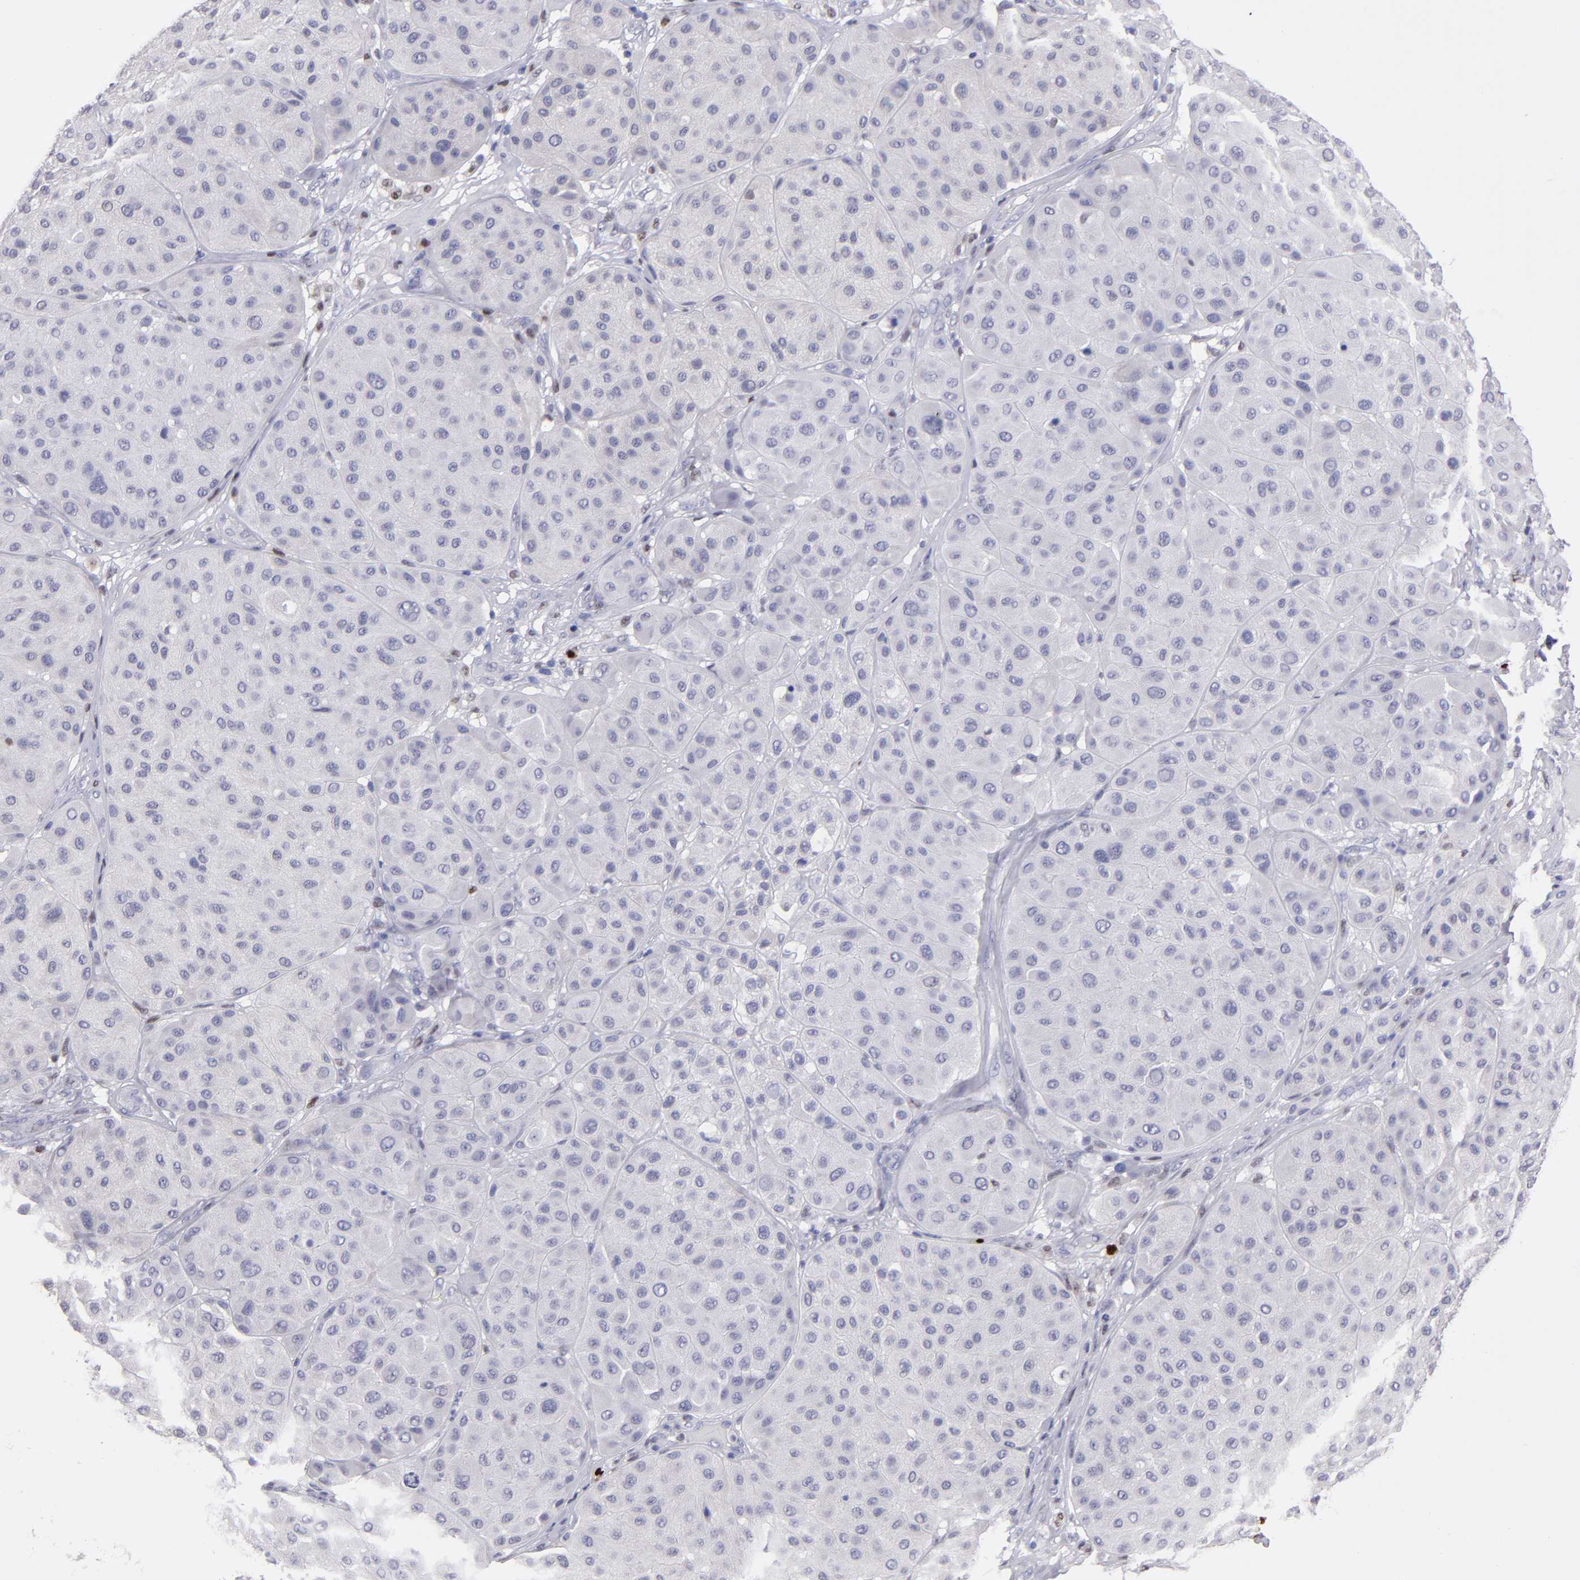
{"staining": {"intensity": "negative", "quantity": "none", "location": "none"}, "tissue": "melanoma", "cell_type": "Tumor cells", "image_type": "cancer", "snomed": [{"axis": "morphology", "description": "Normal tissue, NOS"}, {"axis": "morphology", "description": "Malignant melanoma, Metastatic site"}, {"axis": "topography", "description": "Skin"}], "caption": "Immunohistochemistry (IHC) of human melanoma displays no staining in tumor cells. (Stains: DAB IHC with hematoxylin counter stain, Microscopy: brightfield microscopy at high magnification).", "gene": "IRF8", "patient": {"sex": "male", "age": 41}}